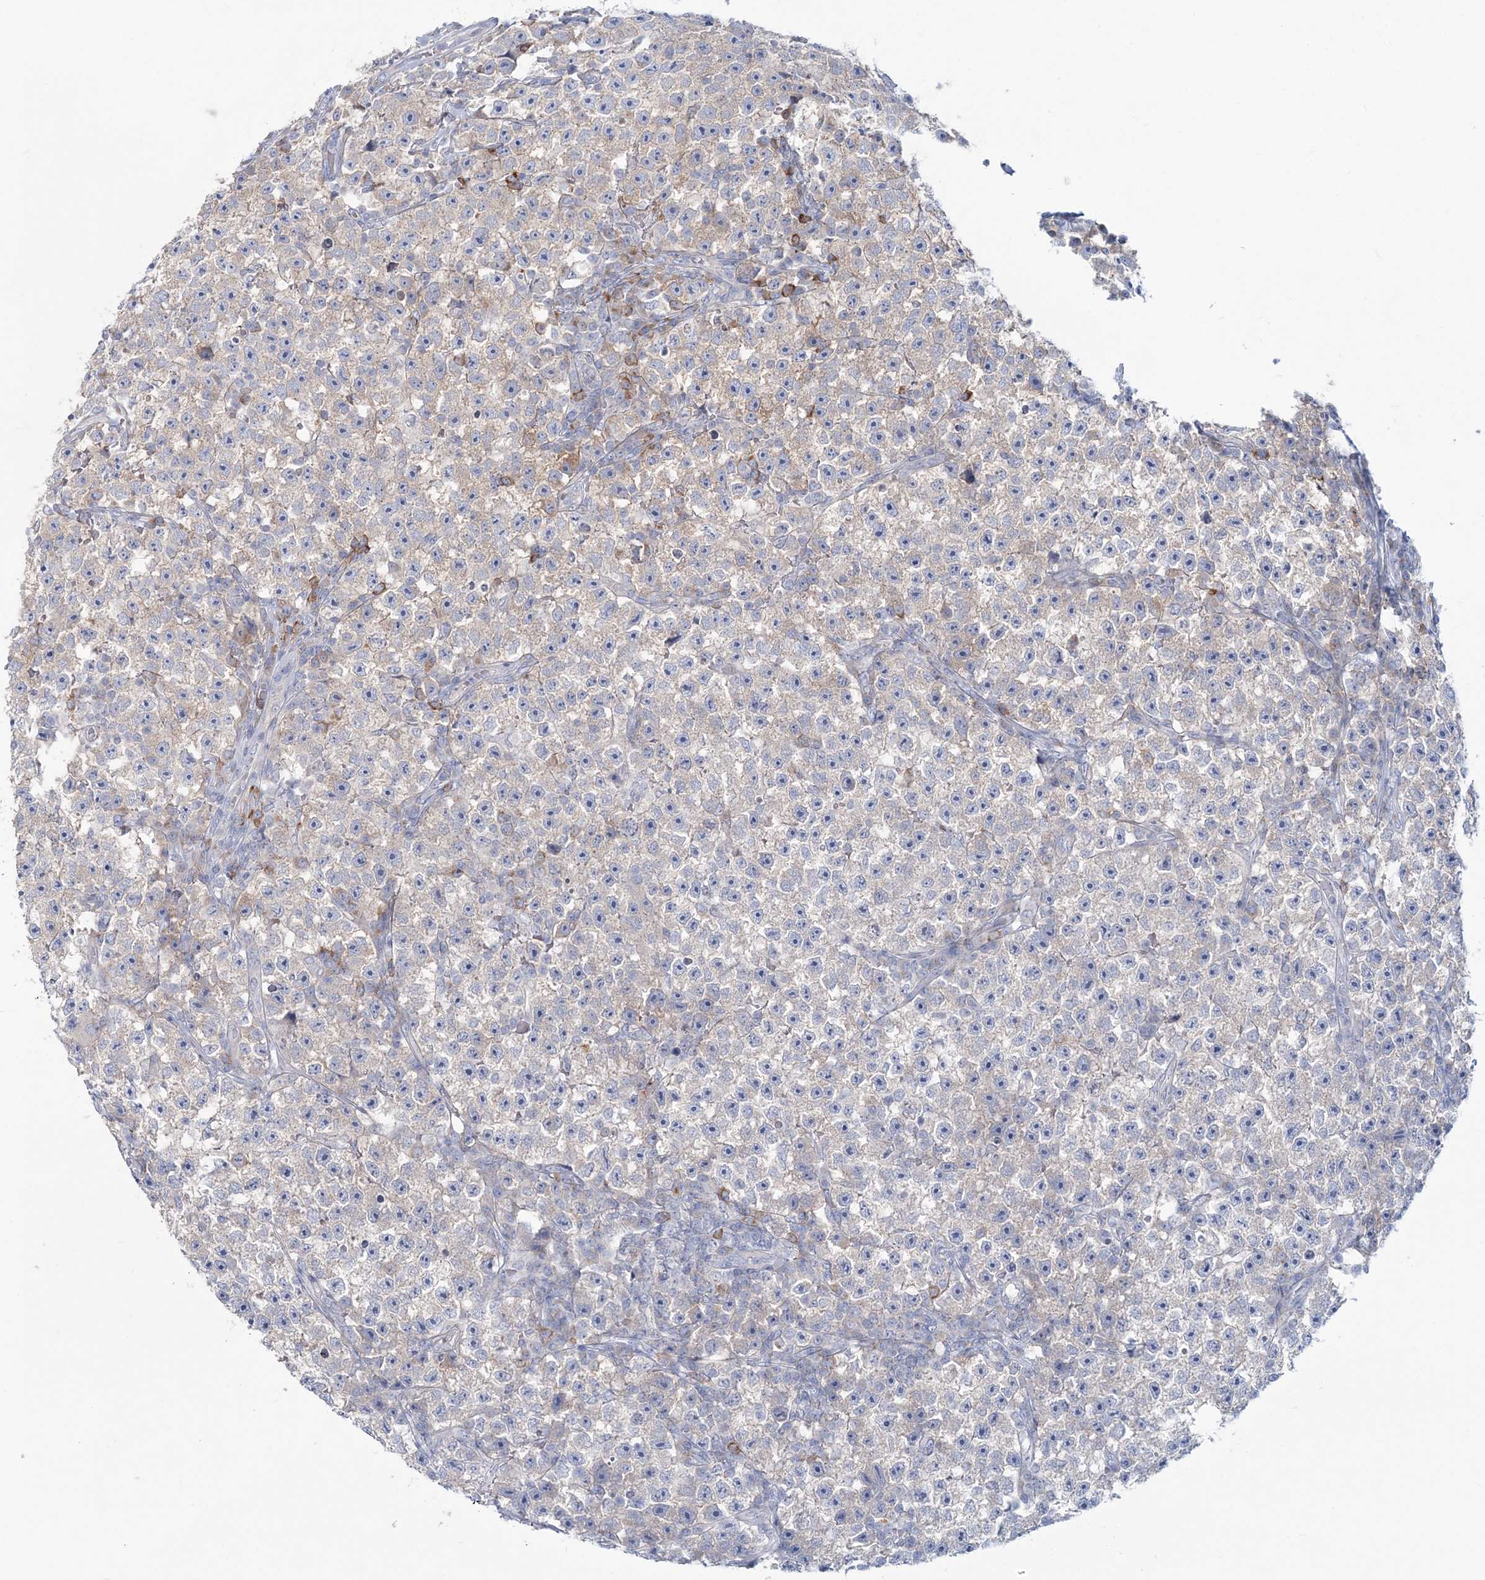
{"staining": {"intensity": "weak", "quantity": "<25%", "location": "cytoplasmic/membranous"}, "tissue": "testis cancer", "cell_type": "Tumor cells", "image_type": "cancer", "snomed": [{"axis": "morphology", "description": "Seminoma, NOS"}, {"axis": "topography", "description": "Testis"}], "caption": "IHC micrograph of neoplastic tissue: human seminoma (testis) stained with DAB exhibits no significant protein staining in tumor cells.", "gene": "ADGB", "patient": {"sex": "male", "age": 22}}